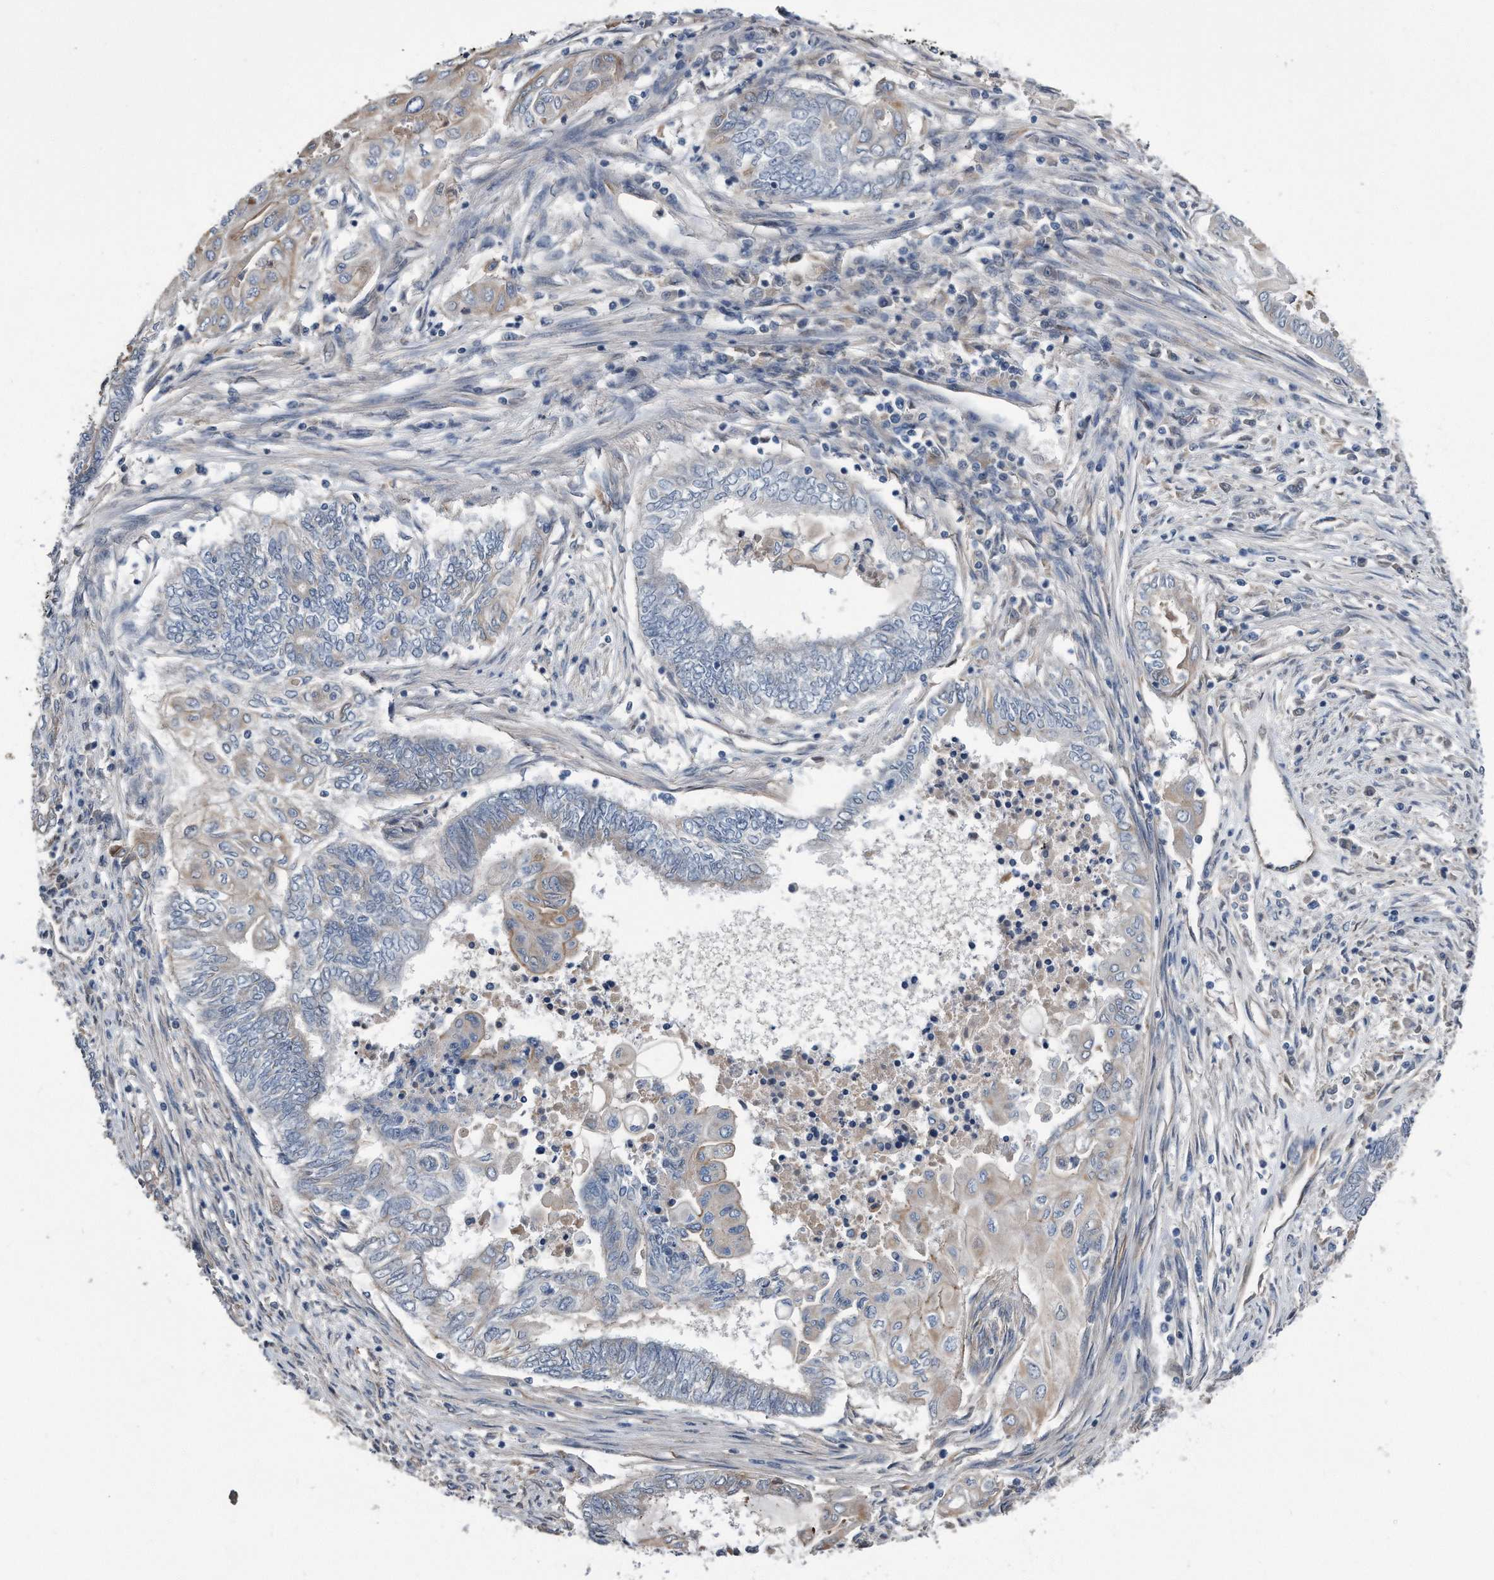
{"staining": {"intensity": "weak", "quantity": "<25%", "location": "cytoplasmic/membranous"}, "tissue": "endometrial cancer", "cell_type": "Tumor cells", "image_type": "cancer", "snomed": [{"axis": "morphology", "description": "Adenocarcinoma, NOS"}, {"axis": "topography", "description": "Uterus"}, {"axis": "topography", "description": "Endometrium"}], "caption": "The histopathology image exhibits no significant expression in tumor cells of endometrial cancer.", "gene": "GPC1", "patient": {"sex": "female", "age": 70}}